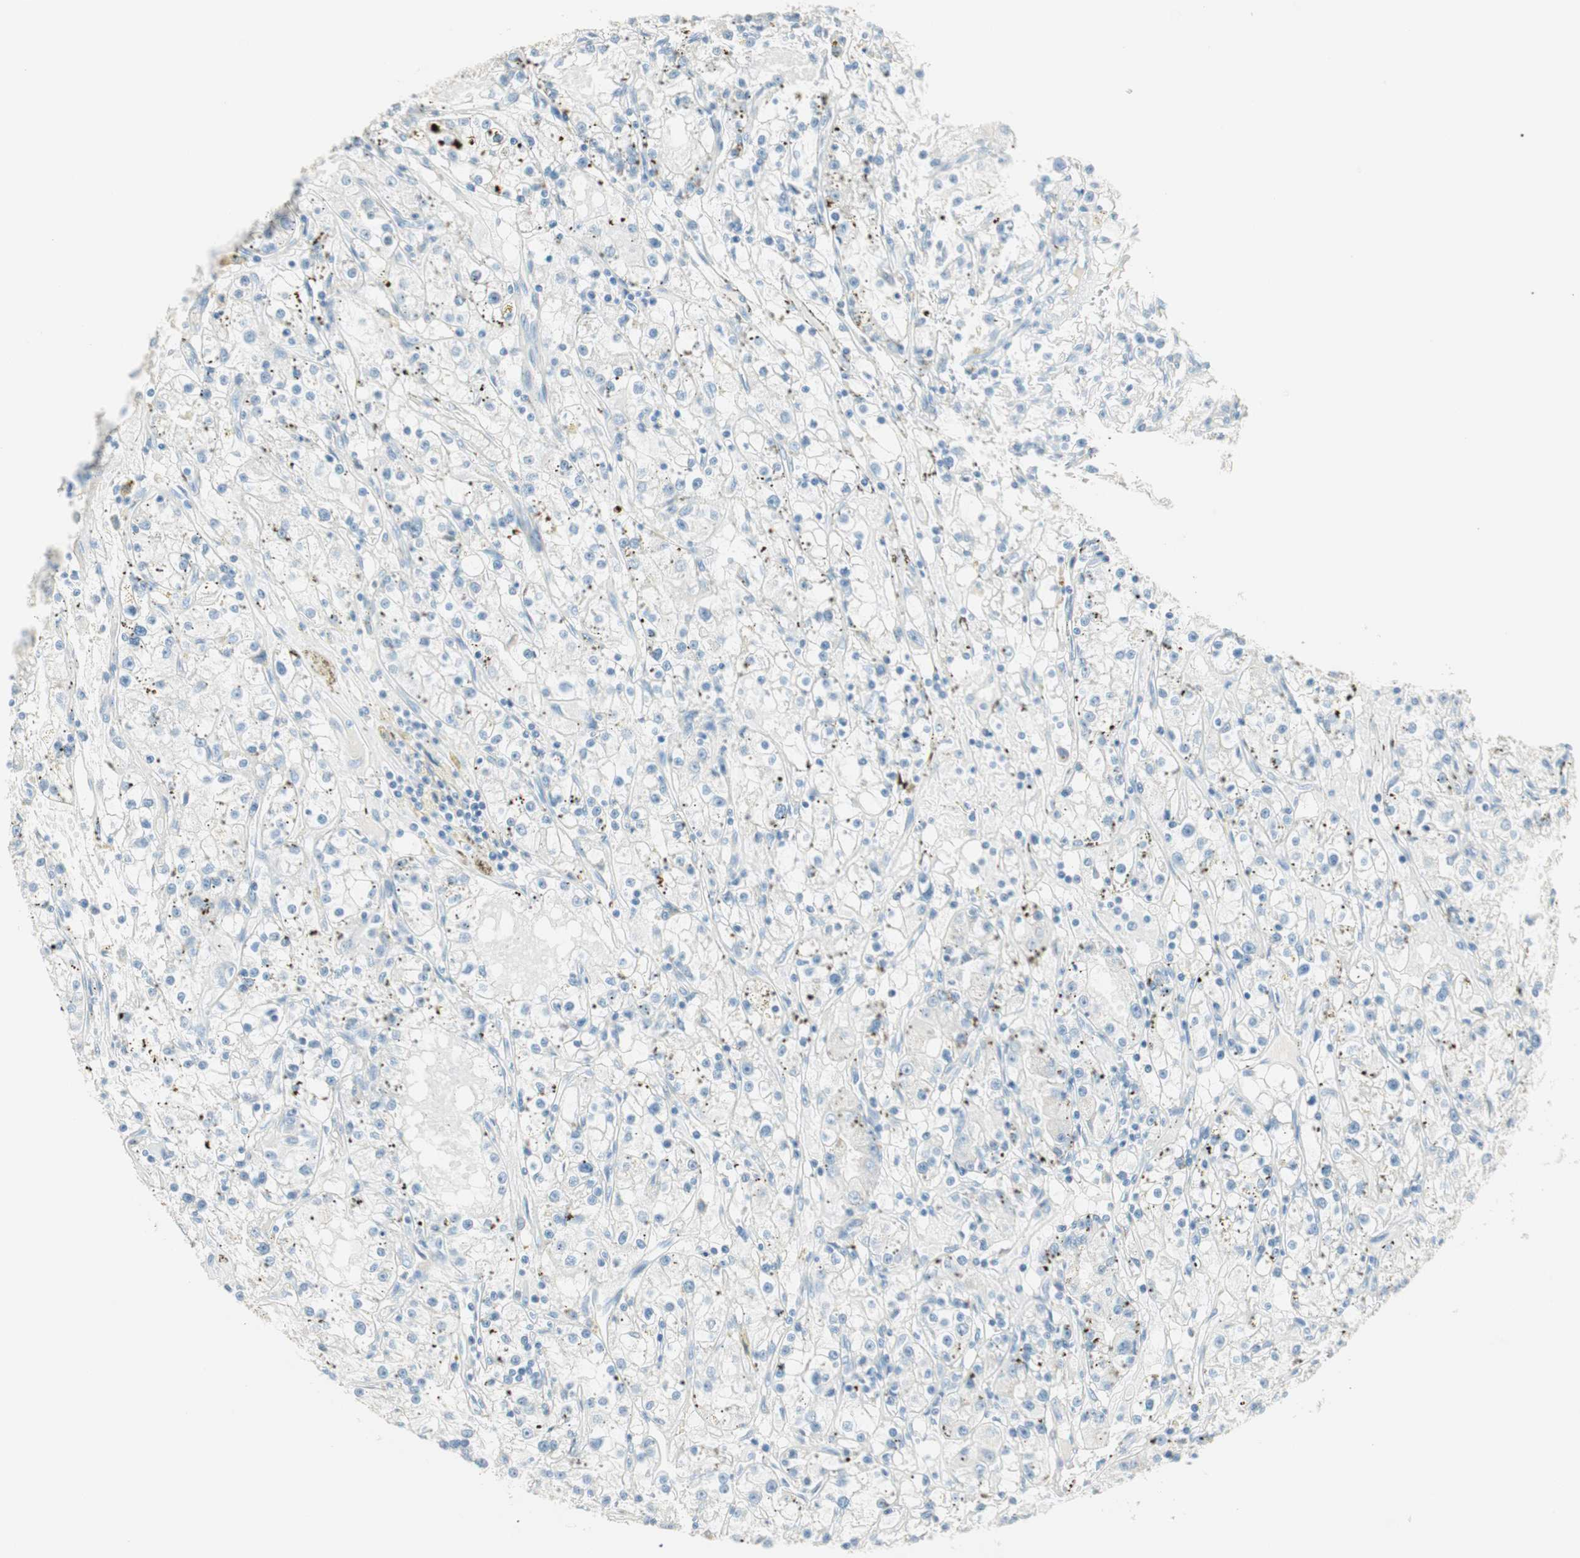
{"staining": {"intensity": "negative", "quantity": "none", "location": "none"}, "tissue": "renal cancer", "cell_type": "Tumor cells", "image_type": "cancer", "snomed": [{"axis": "morphology", "description": "Adenocarcinoma, NOS"}, {"axis": "topography", "description": "Kidney"}], "caption": "Protein analysis of adenocarcinoma (renal) demonstrates no significant staining in tumor cells.", "gene": "HPGD", "patient": {"sex": "male", "age": 56}}